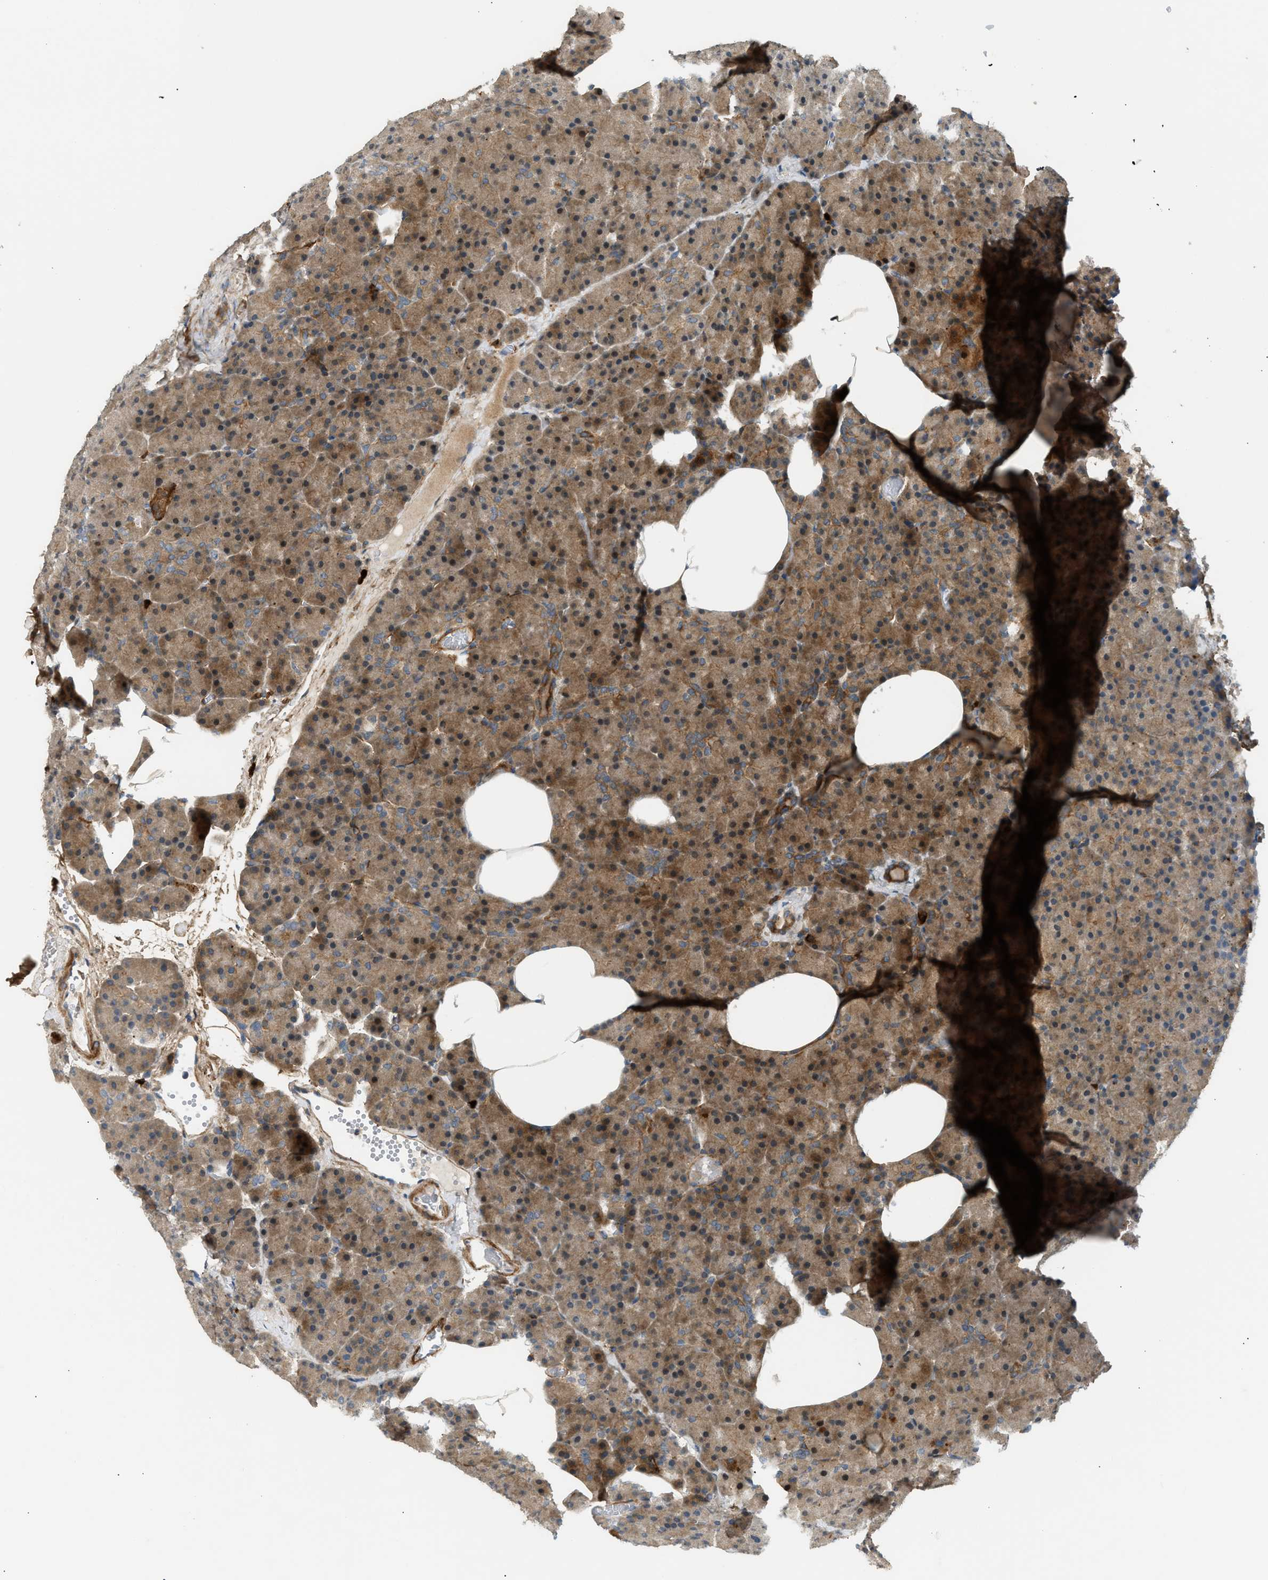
{"staining": {"intensity": "moderate", "quantity": ">75%", "location": "cytoplasmic/membranous"}, "tissue": "pancreas", "cell_type": "Exocrine glandular cells", "image_type": "normal", "snomed": [{"axis": "morphology", "description": "Normal tissue, NOS"}, {"axis": "morphology", "description": "Carcinoid, malignant, NOS"}, {"axis": "topography", "description": "Pancreas"}], "caption": "Moderate cytoplasmic/membranous staining is appreciated in about >75% of exocrine glandular cells in benign pancreas.", "gene": "EDNRA", "patient": {"sex": "female", "age": 35}}